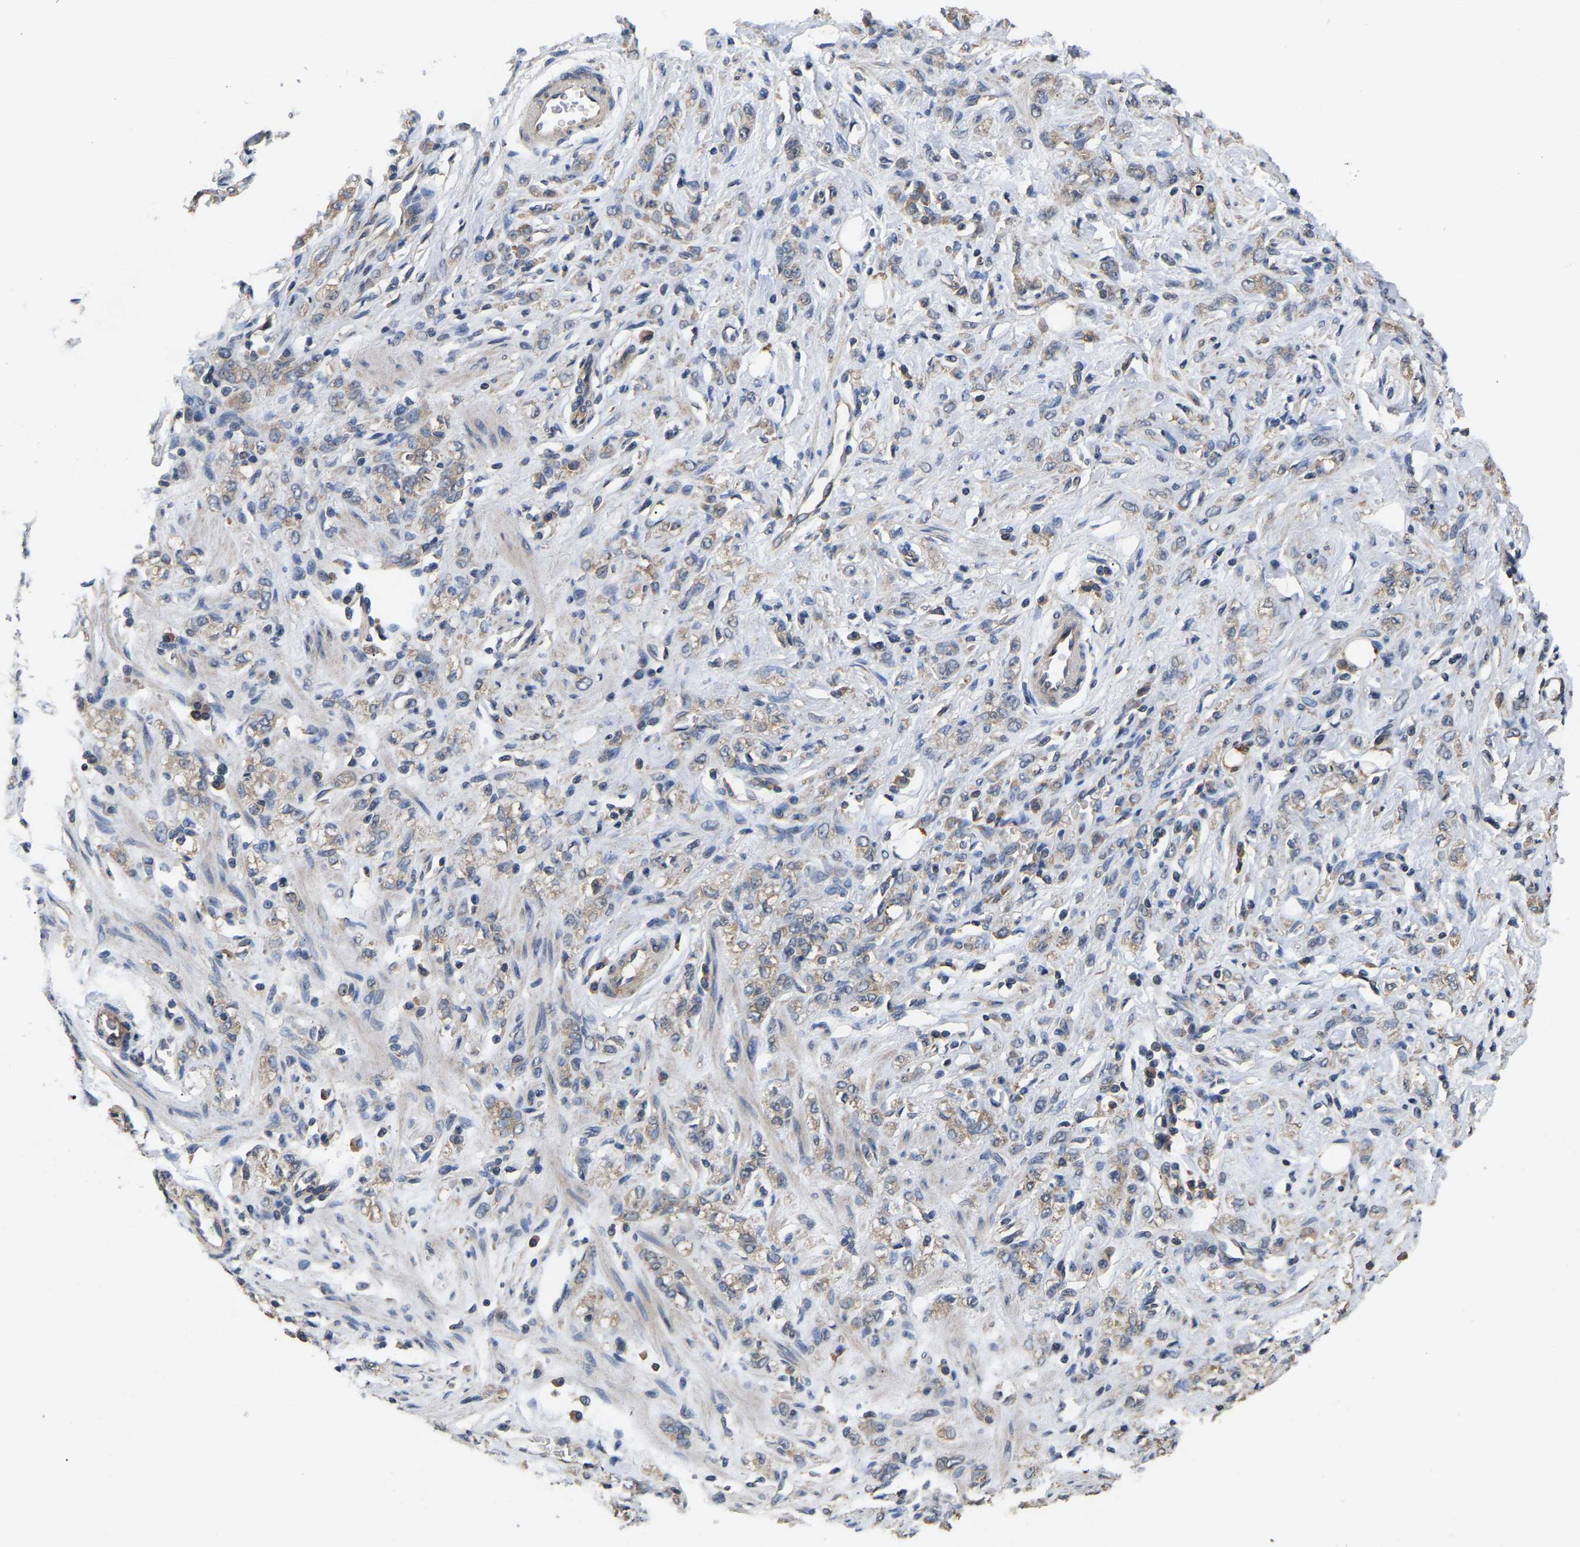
{"staining": {"intensity": "negative", "quantity": "none", "location": "none"}, "tissue": "stomach cancer", "cell_type": "Tumor cells", "image_type": "cancer", "snomed": [{"axis": "morphology", "description": "Normal tissue, NOS"}, {"axis": "morphology", "description": "Adenocarcinoma, NOS"}, {"axis": "topography", "description": "Stomach"}], "caption": "A histopathology image of human stomach cancer (adenocarcinoma) is negative for staining in tumor cells.", "gene": "AIMP2", "patient": {"sex": "male", "age": 82}}